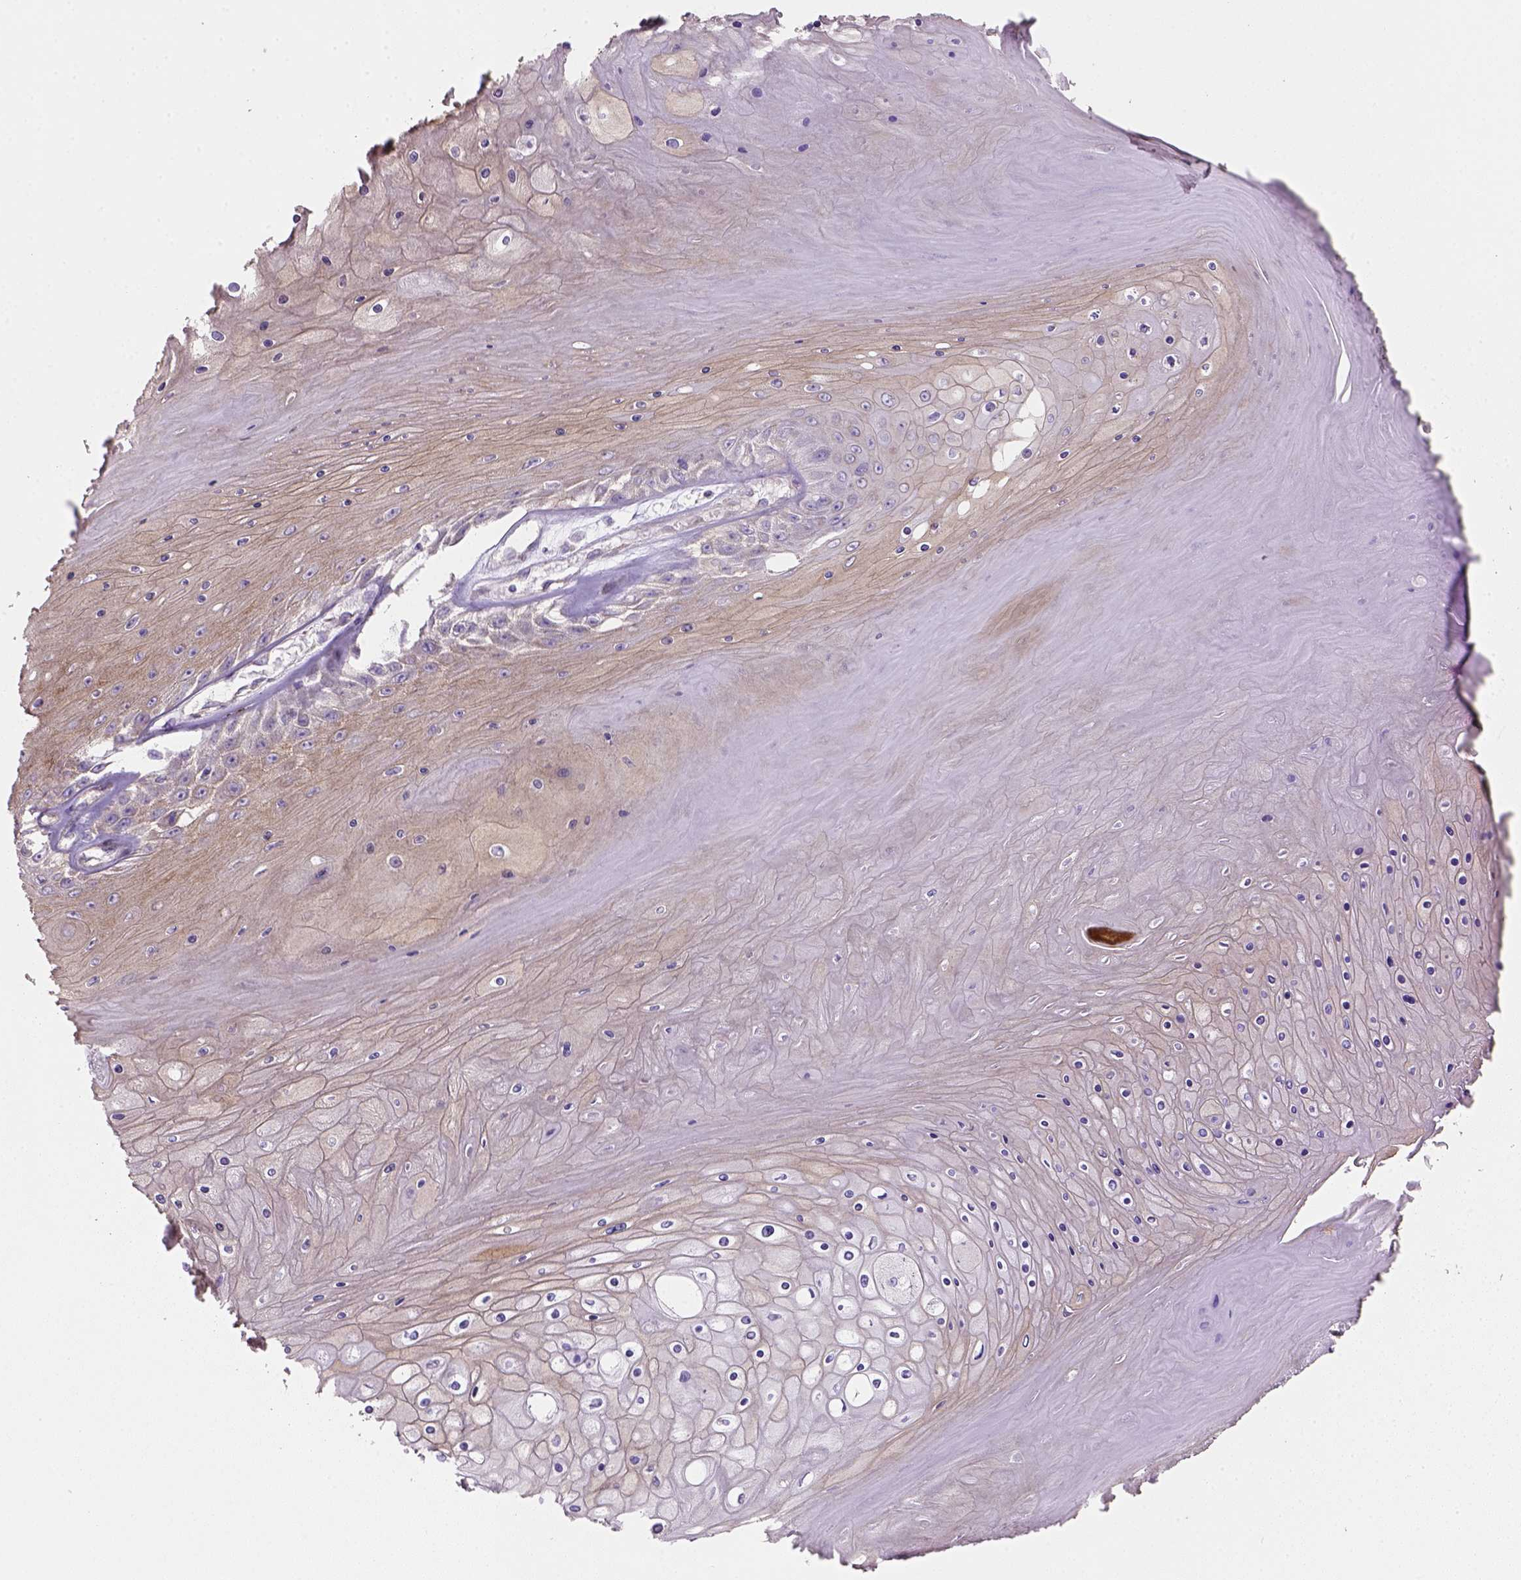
{"staining": {"intensity": "weak", "quantity": "25%-75%", "location": "cytoplasmic/membranous"}, "tissue": "skin cancer", "cell_type": "Tumor cells", "image_type": "cancer", "snomed": [{"axis": "morphology", "description": "Squamous cell carcinoma, NOS"}, {"axis": "topography", "description": "Skin"}], "caption": "Weak cytoplasmic/membranous expression for a protein is identified in approximately 25%-75% of tumor cells of squamous cell carcinoma (skin) using immunohistochemistry (IHC).", "gene": "HTRA1", "patient": {"sex": "male", "age": 62}}